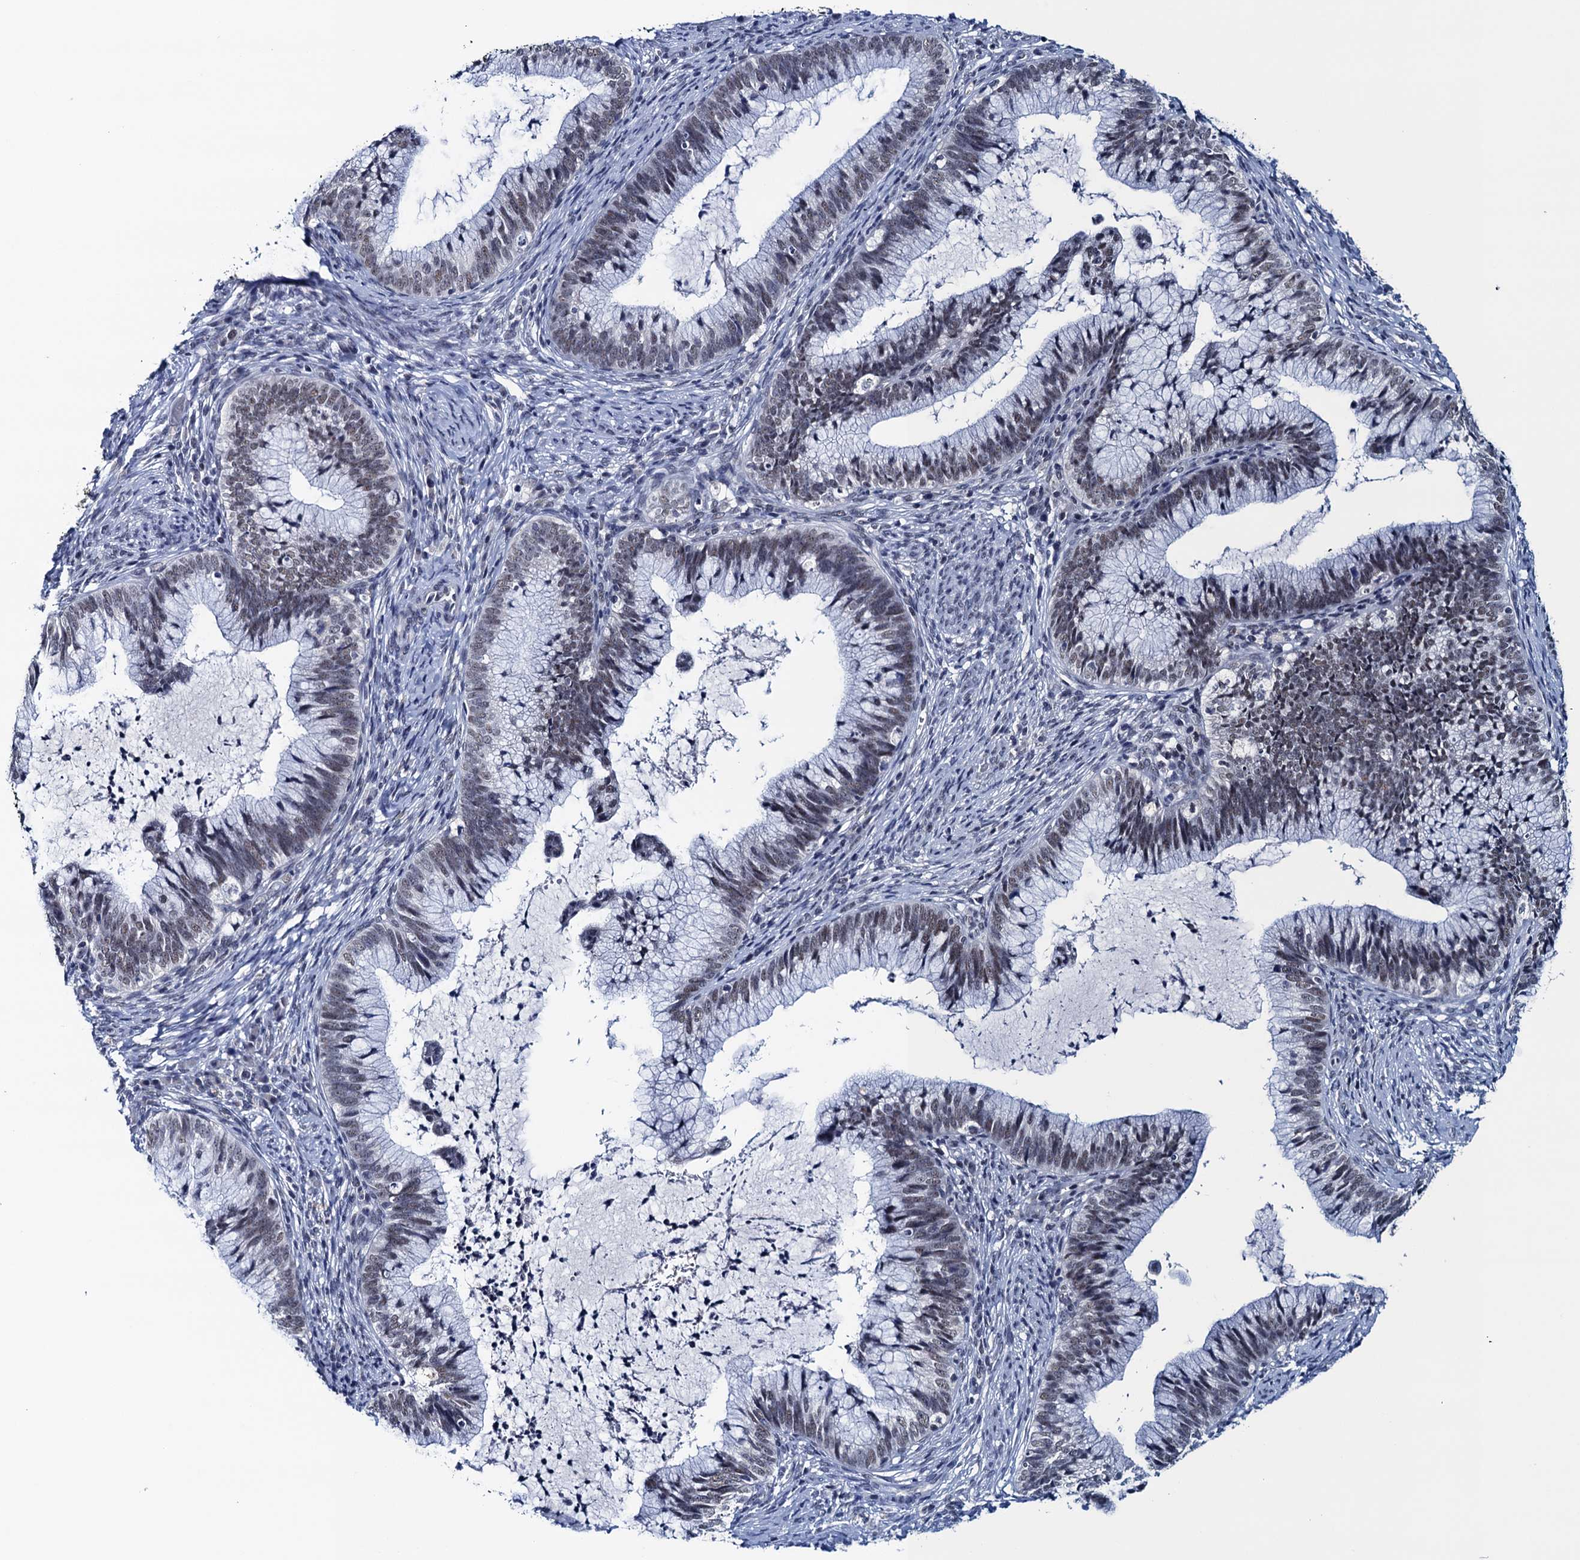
{"staining": {"intensity": "weak", "quantity": ">75%", "location": "nuclear"}, "tissue": "cervical cancer", "cell_type": "Tumor cells", "image_type": "cancer", "snomed": [{"axis": "morphology", "description": "Adenocarcinoma, NOS"}, {"axis": "topography", "description": "Cervix"}], "caption": "A brown stain highlights weak nuclear positivity of a protein in cervical cancer (adenocarcinoma) tumor cells. The protein is stained brown, and the nuclei are stained in blue (DAB (3,3'-diaminobenzidine) IHC with brightfield microscopy, high magnification).", "gene": "FNBP4", "patient": {"sex": "female", "age": 36}}